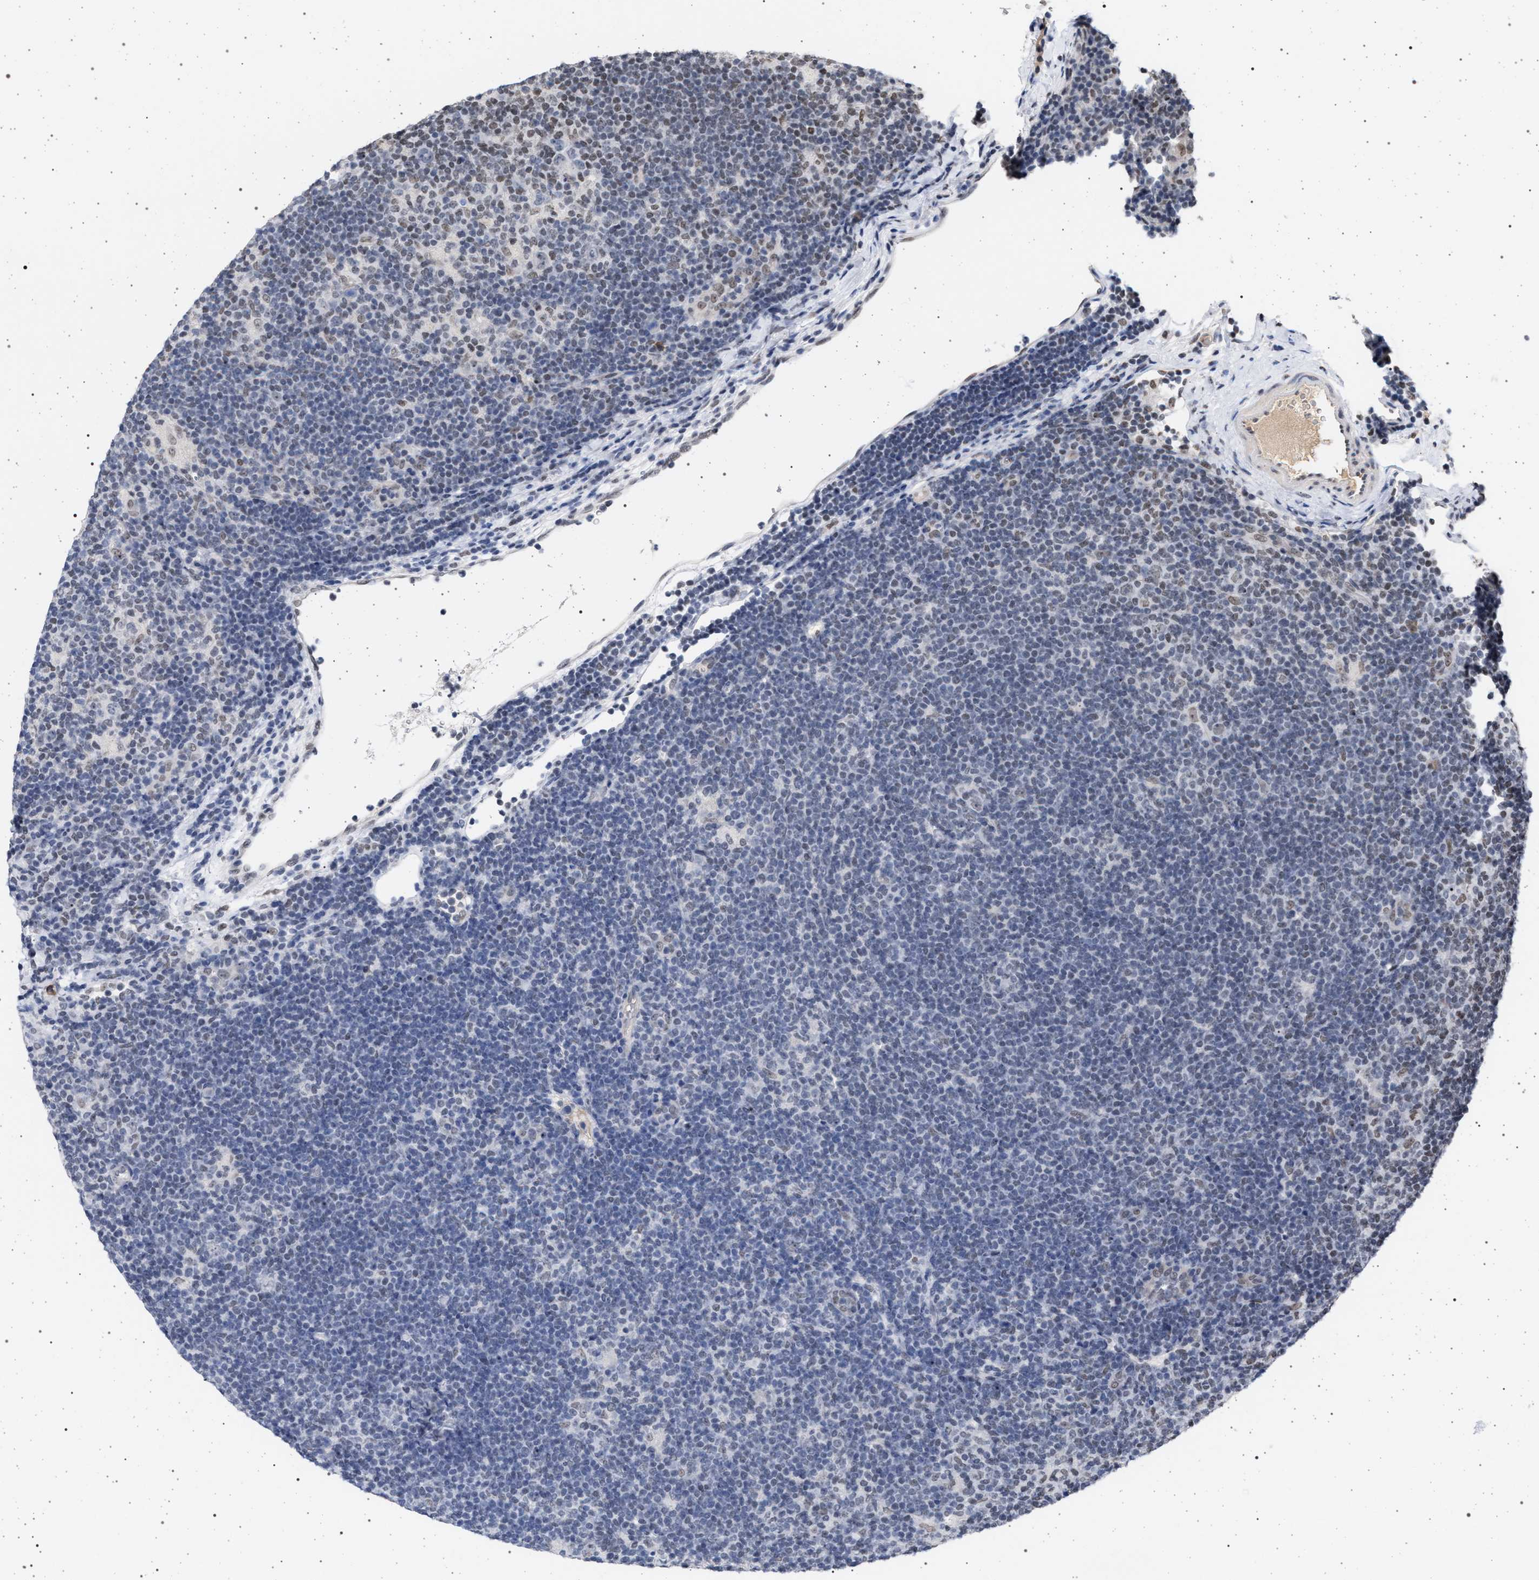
{"staining": {"intensity": "weak", "quantity": "<25%", "location": "nuclear"}, "tissue": "lymphoma", "cell_type": "Tumor cells", "image_type": "cancer", "snomed": [{"axis": "morphology", "description": "Hodgkin's disease, NOS"}, {"axis": "topography", "description": "Lymph node"}], "caption": "There is no significant positivity in tumor cells of lymphoma. (DAB IHC with hematoxylin counter stain).", "gene": "PHF12", "patient": {"sex": "female", "age": 57}}